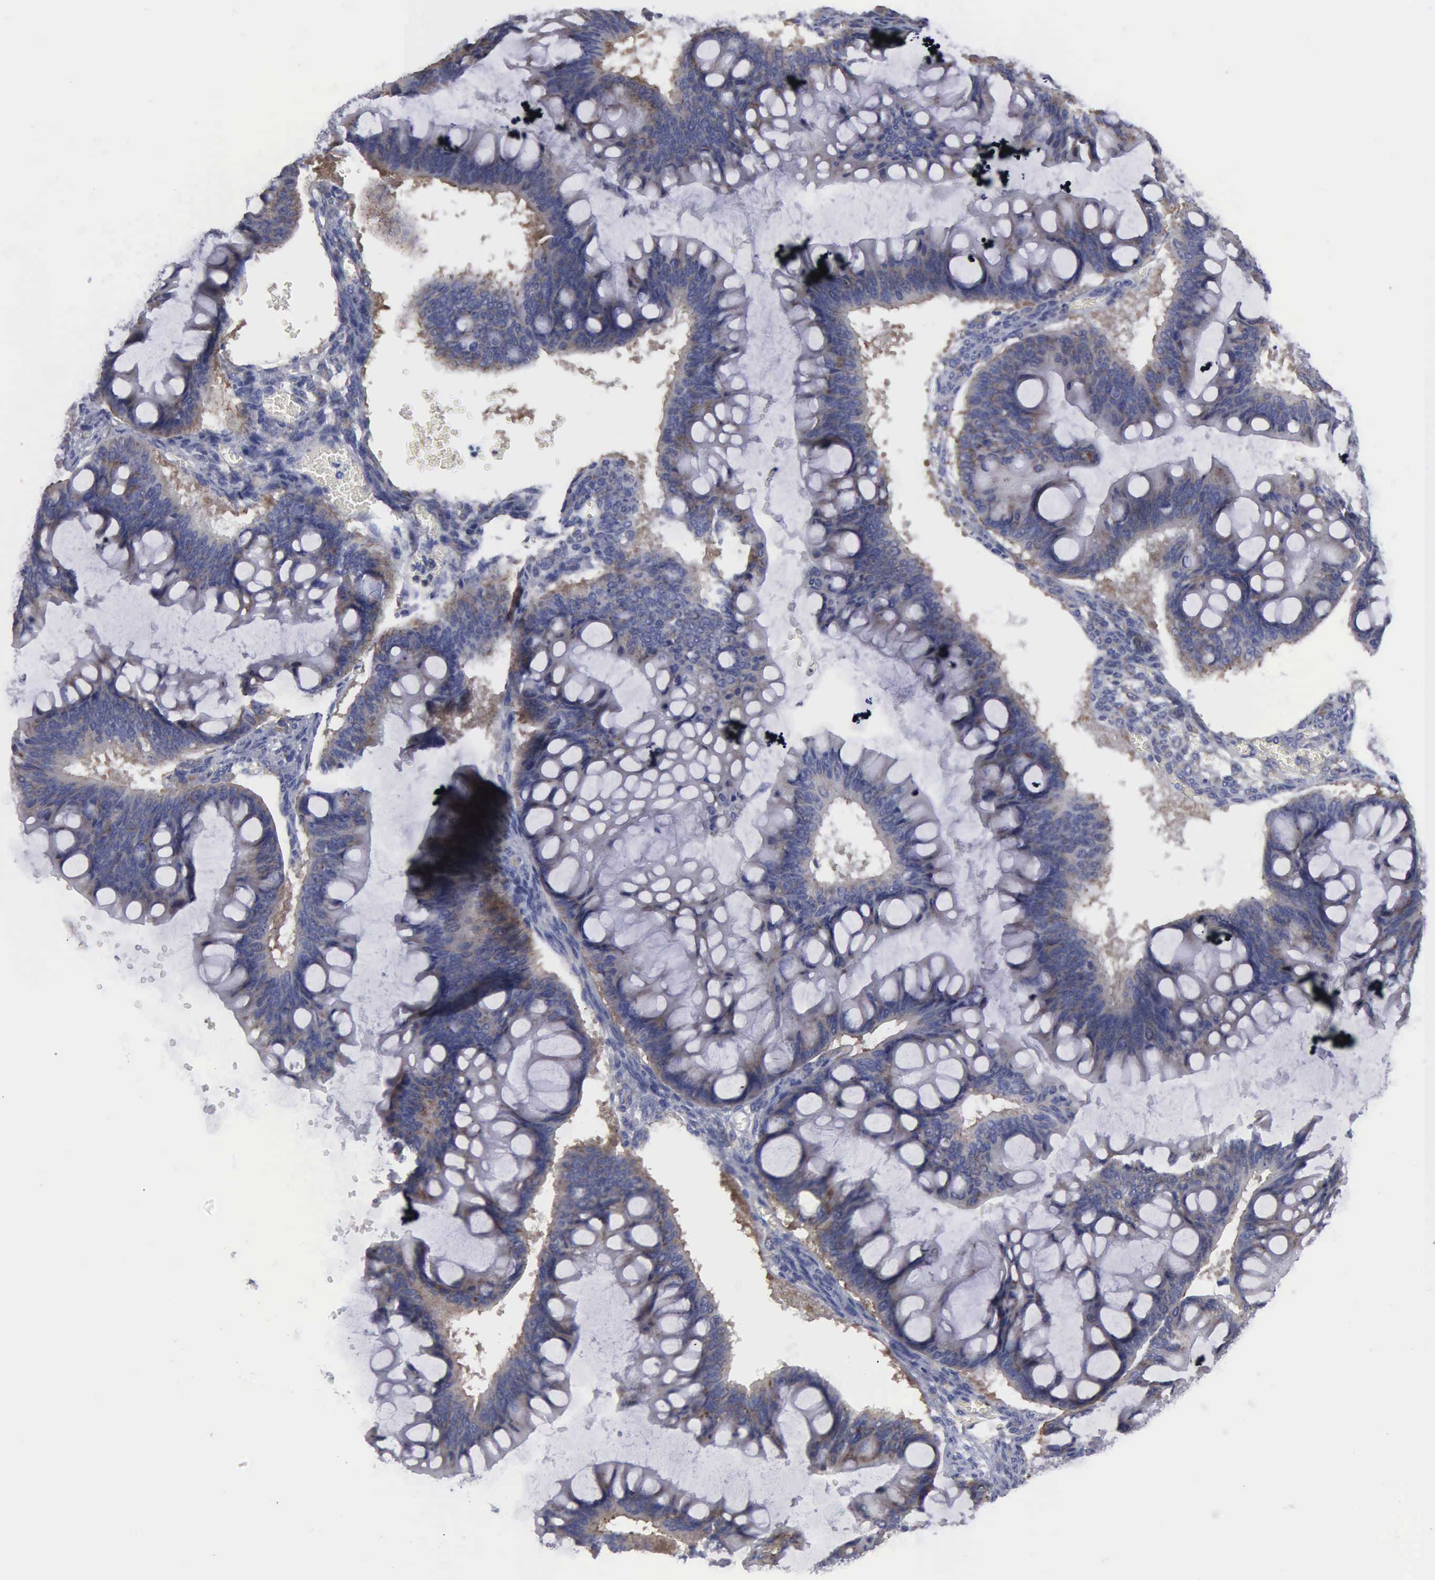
{"staining": {"intensity": "moderate", "quantity": "<25%", "location": "cytoplasmic/membranous"}, "tissue": "ovarian cancer", "cell_type": "Tumor cells", "image_type": "cancer", "snomed": [{"axis": "morphology", "description": "Cystadenocarcinoma, mucinous, NOS"}, {"axis": "topography", "description": "Ovary"}], "caption": "Immunohistochemistry (IHC) staining of ovarian mucinous cystadenocarcinoma, which reveals low levels of moderate cytoplasmic/membranous expression in approximately <25% of tumor cells indicating moderate cytoplasmic/membranous protein positivity. The staining was performed using DAB (3,3'-diaminobenzidine) (brown) for protein detection and nuclei were counterstained in hematoxylin (blue).", "gene": "TXLNG", "patient": {"sex": "female", "age": 73}}